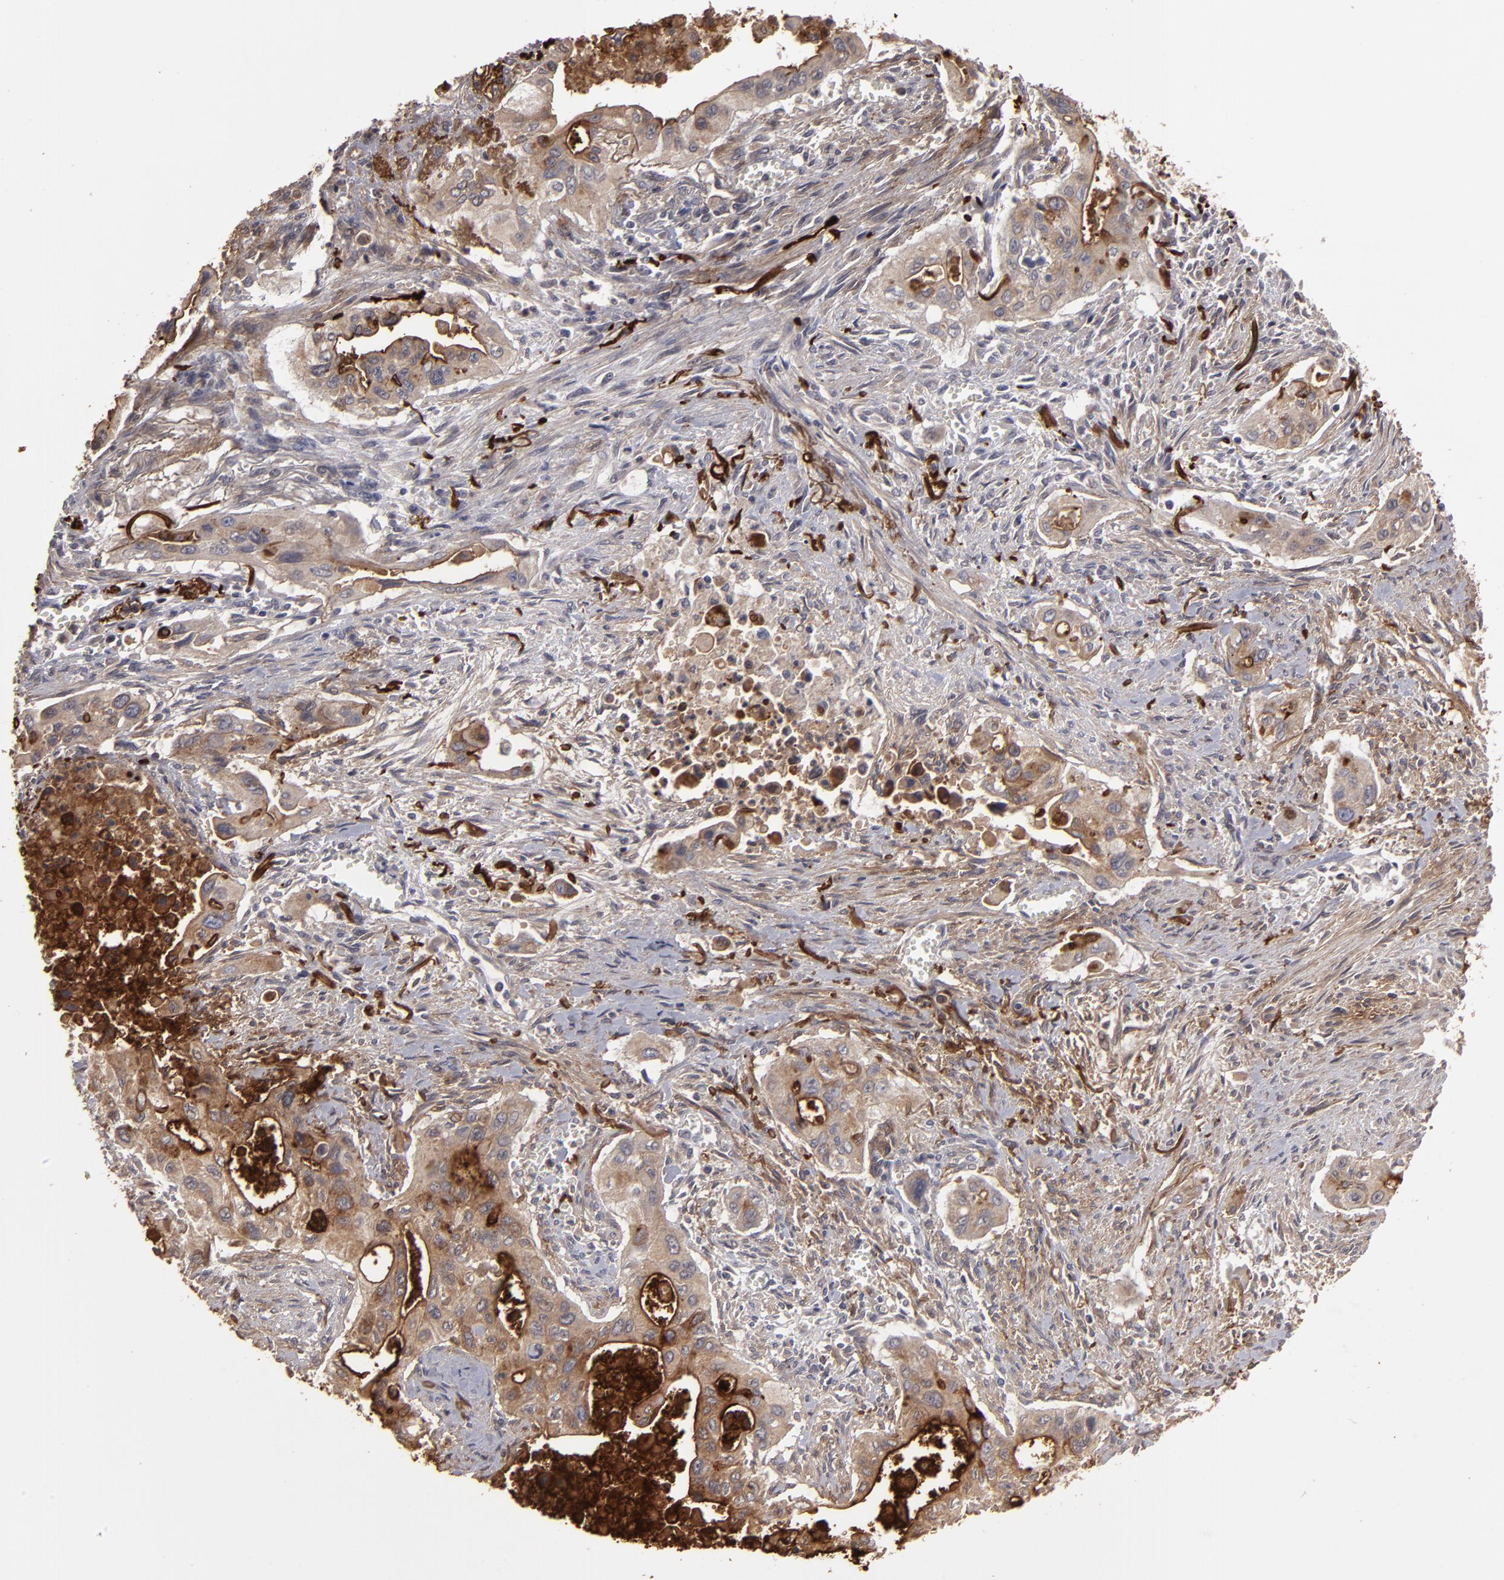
{"staining": {"intensity": "moderate", "quantity": ">75%", "location": "cytoplasmic/membranous"}, "tissue": "pancreatic cancer", "cell_type": "Tumor cells", "image_type": "cancer", "snomed": [{"axis": "morphology", "description": "Adenocarcinoma, NOS"}, {"axis": "topography", "description": "Pancreas"}], "caption": "Approximately >75% of tumor cells in human pancreatic cancer demonstrate moderate cytoplasmic/membranous protein expression as visualized by brown immunohistochemical staining.", "gene": "CD55", "patient": {"sex": "male", "age": 77}}